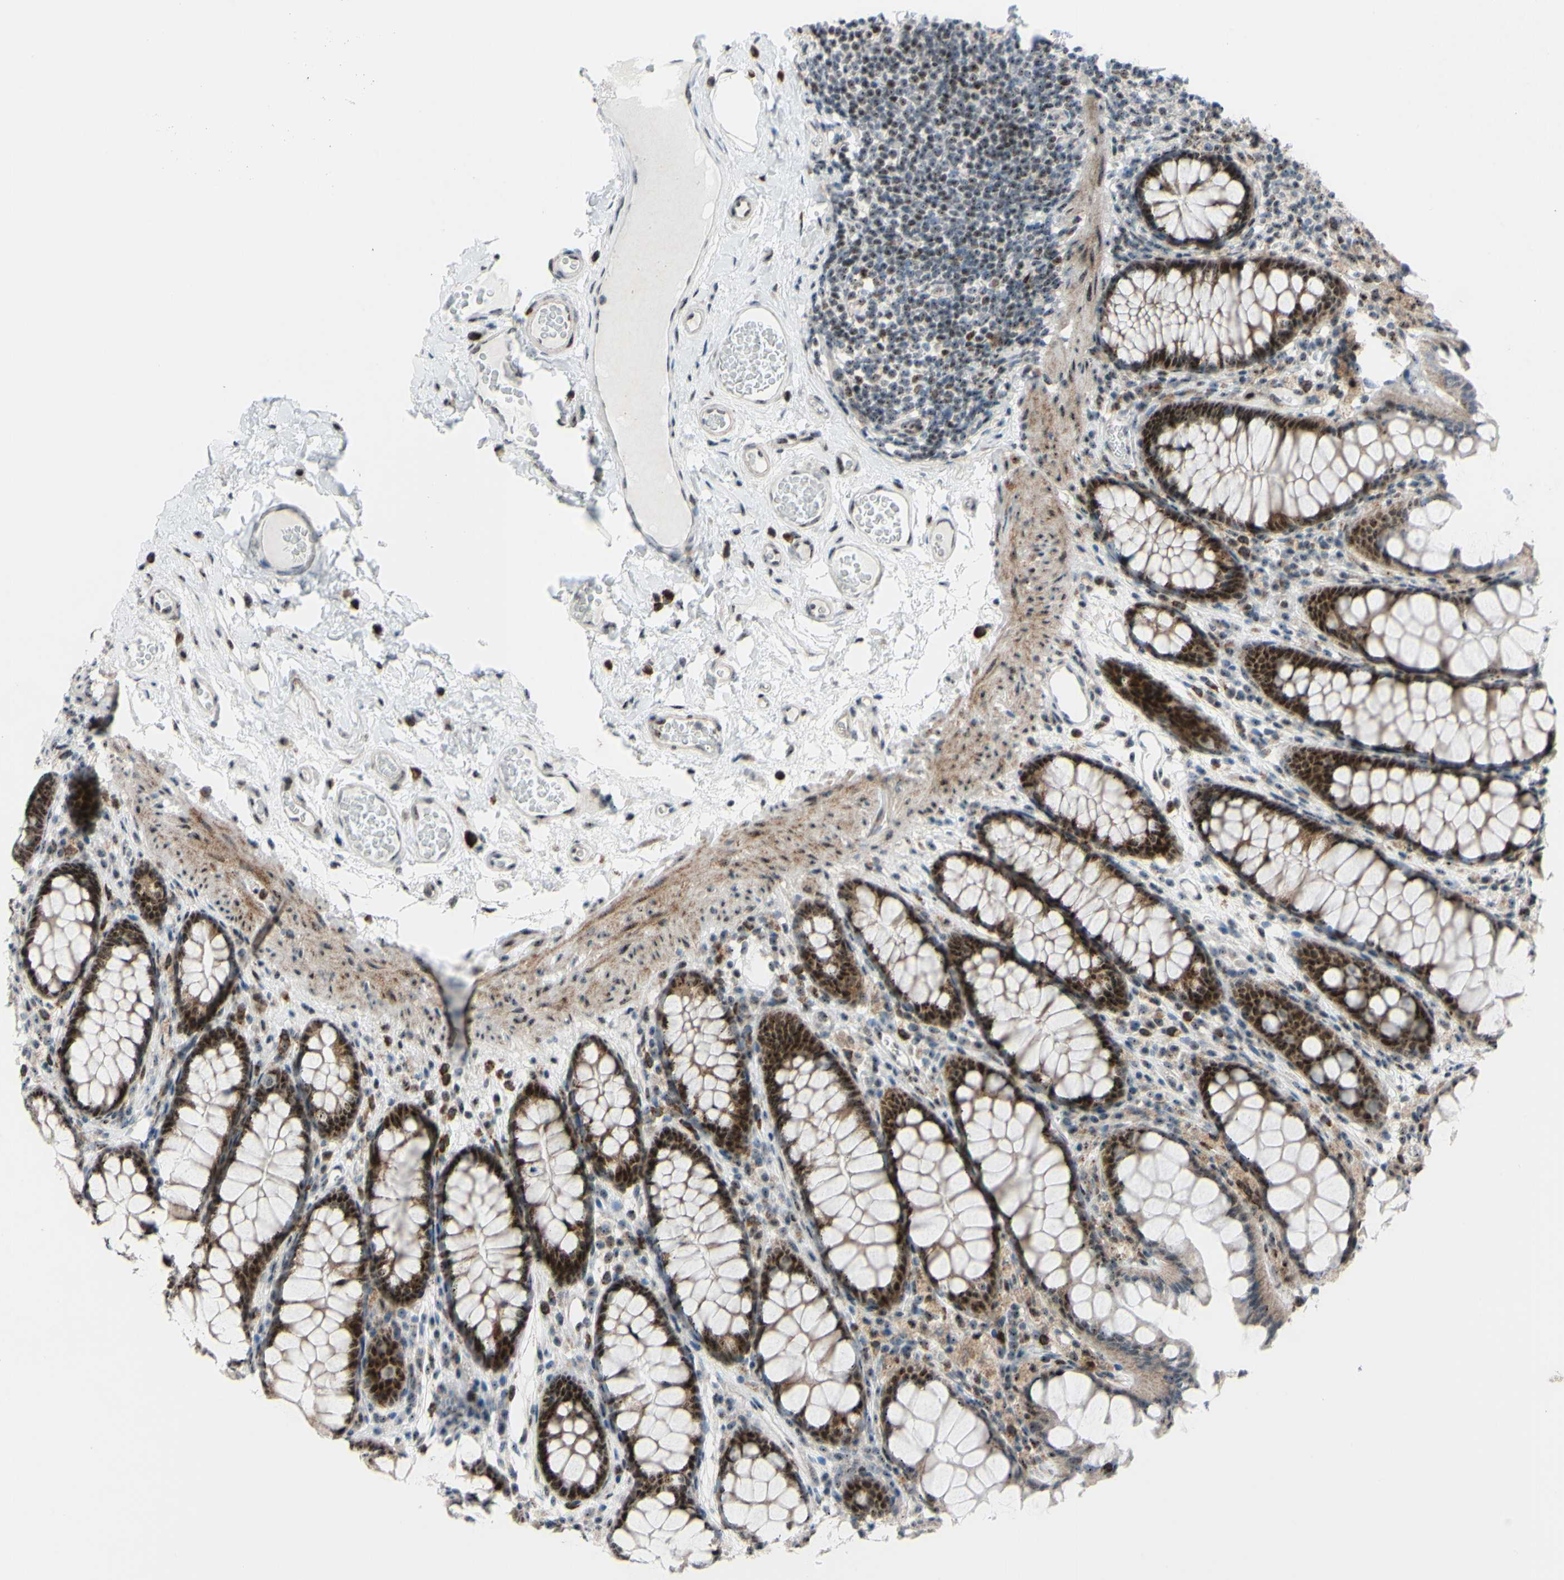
{"staining": {"intensity": "moderate", "quantity": ">75%", "location": "nuclear"}, "tissue": "colon", "cell_type": "Endothelial cells", "image_type": "normal", "snomed": [{"axis": "morphology", "description": "Normal tissue, NOS"}, {"axis": "topography", "description": "Colon"}], "caption": "IHC histopathology image of normal colon: colon stained using IHC demonstrates medium levels of moderate protein expression localized specifically in the nuclear of endothelial cells, appearing as a nuclear brown color.", "gene": "POLR1A", "patient": {"sex": "female", "age": 55}}